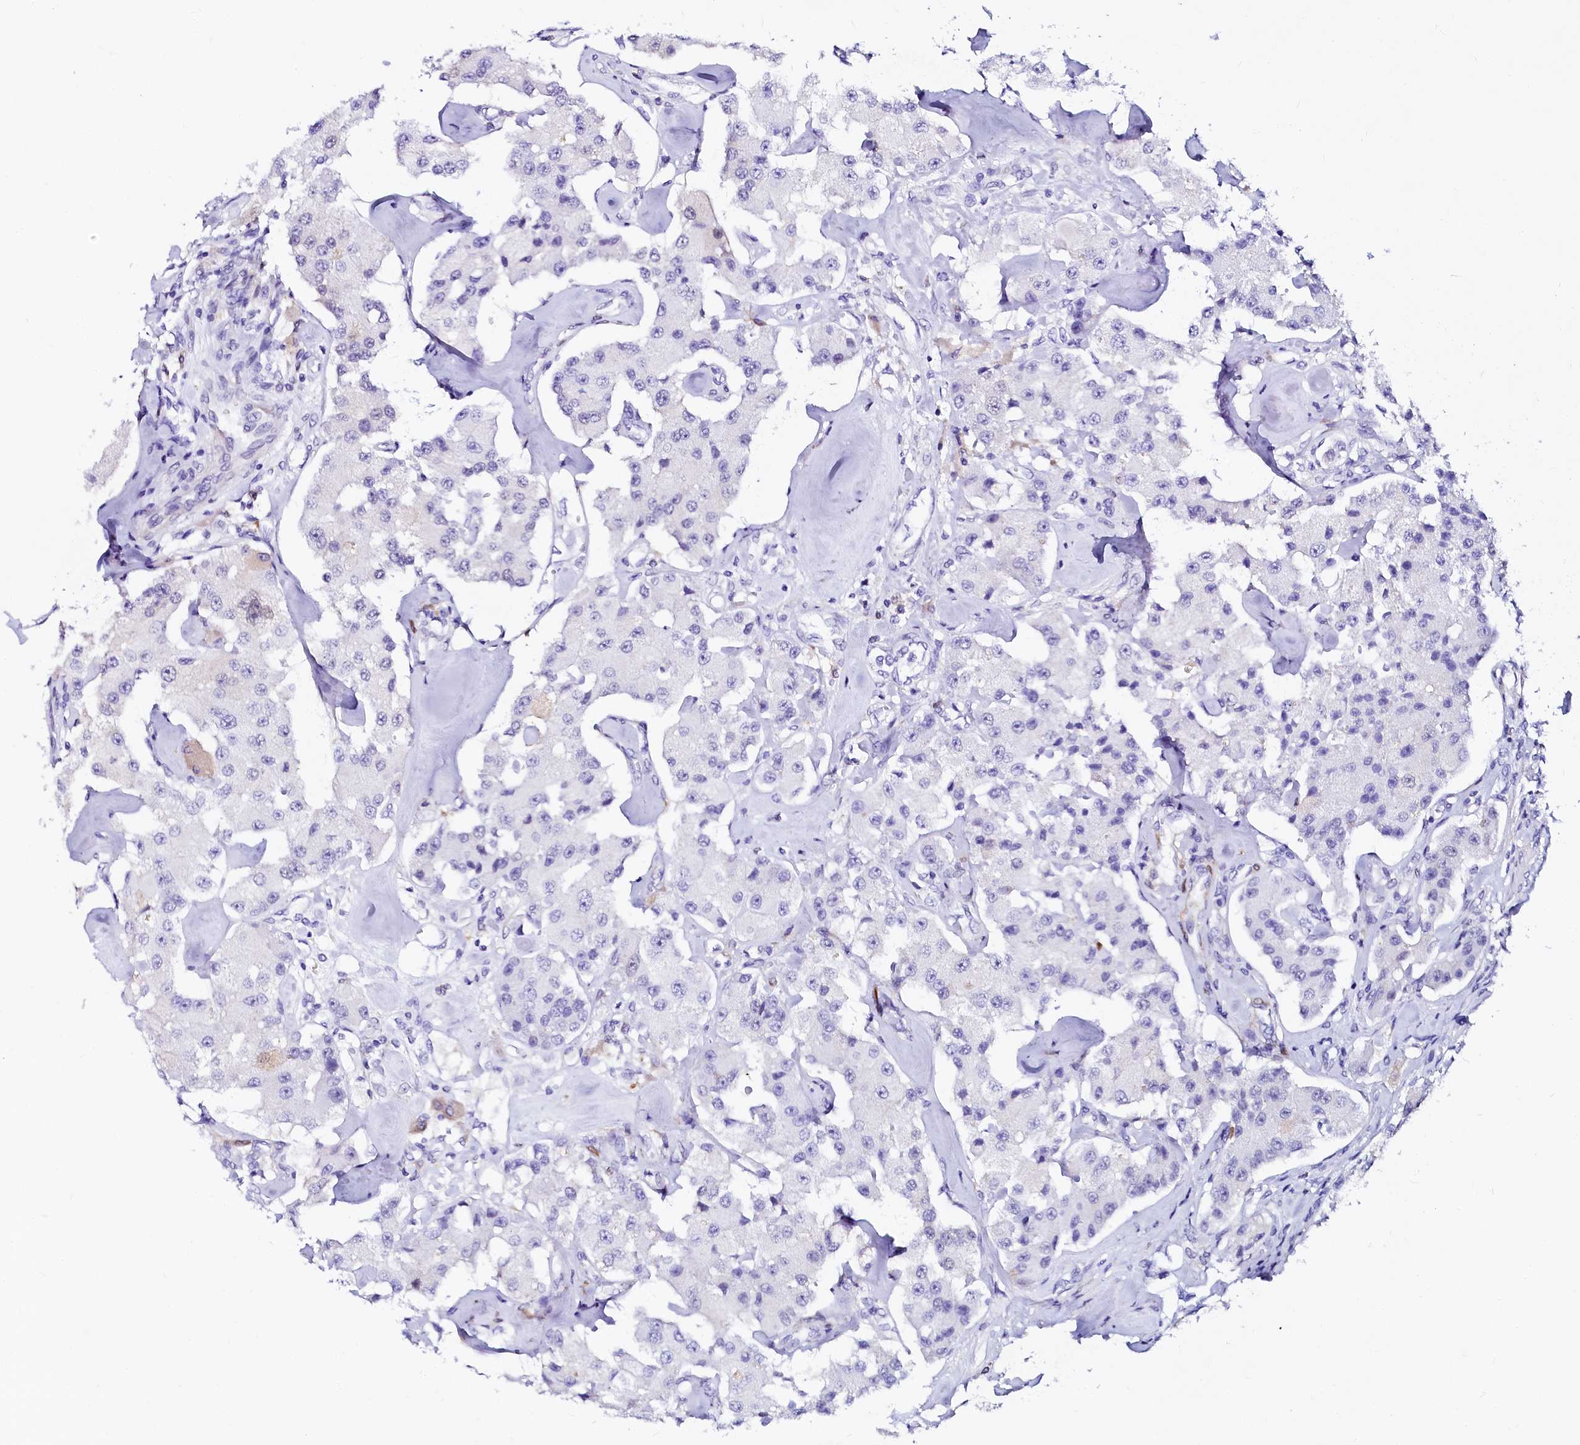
{"staining": {"intensity": "negative", "quantity": "none", "location": "none"}, "tissue": "carcinoid", "cell_type": "Tumor cells", "image_type": "cancer", "snomed": [{"axis": "morphology", "description": "Carcinoid, malignant, NOS"}, {"axis": "topography", "description": "Pancreas"}], "caption": "Photomicrograph shows no protein positivity in tumor cells of carcinoid tissue. The staining was performed using DAB to visualize the protein expression in brown, while the nuclei were stained in blue with hematoxylin (Magnification: 20x).", "gene": "SORD", "patient": {"sex": "male", "age": 41}}